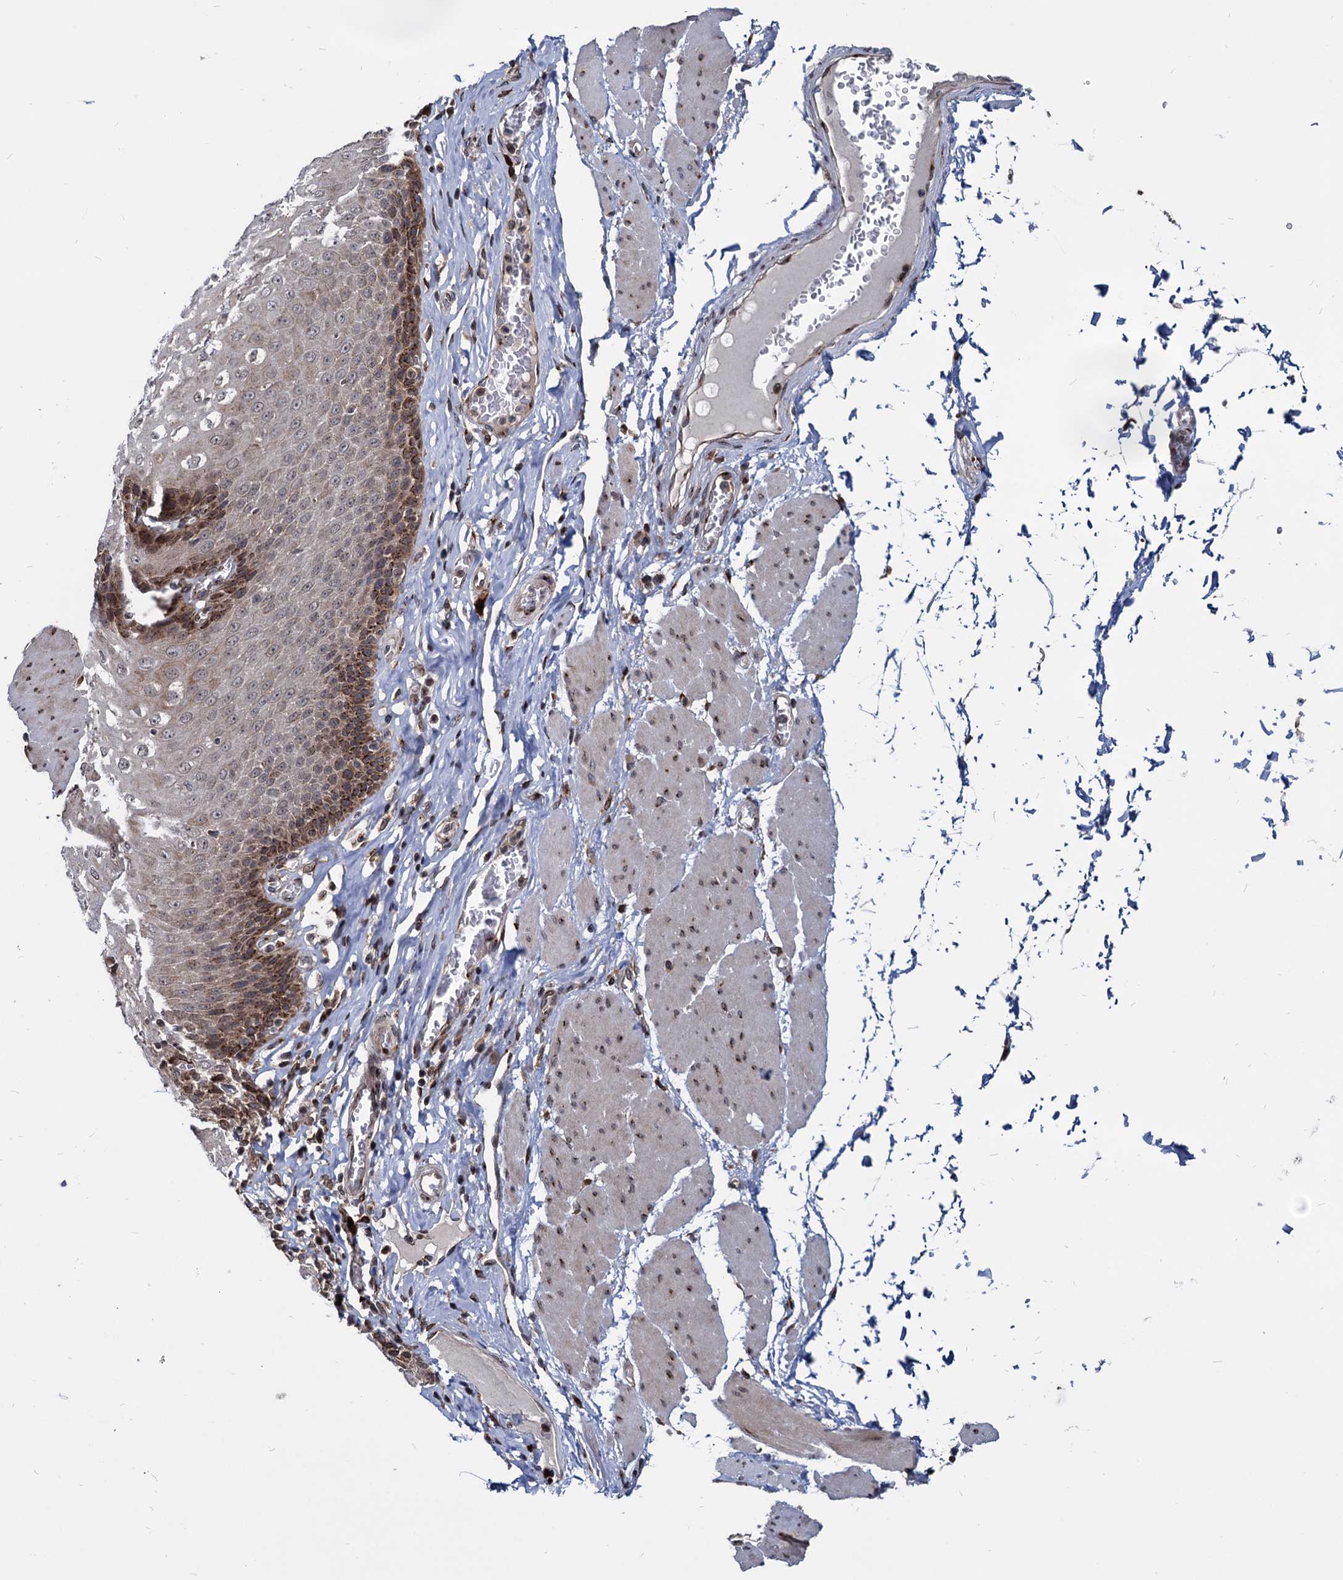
{"staining": {"intensity": "moderate", "quantity": ">75%", "location": "cytoplasmic/membranous"}, "tissue": "esophagus", "cell_type": "Squamous epithelial cells", "image_type": "normal", "snomed": [{"axis": "morphology", "description": "Normal tissue, NOS"}, {"axis": "topography", "description": "Esophagus"}], "caption": "High-magnification brightfield microscopy of unremarkable esophagus stained with DAB (brown) and counterstained with hematoxylin (blue). squamous epithelial cells exhibit moderate cytoplasmic/membranous positivity is present in about>75% of cells.", "gene": "SAAL1", "patient": {"sex": "male", "age": 60}}